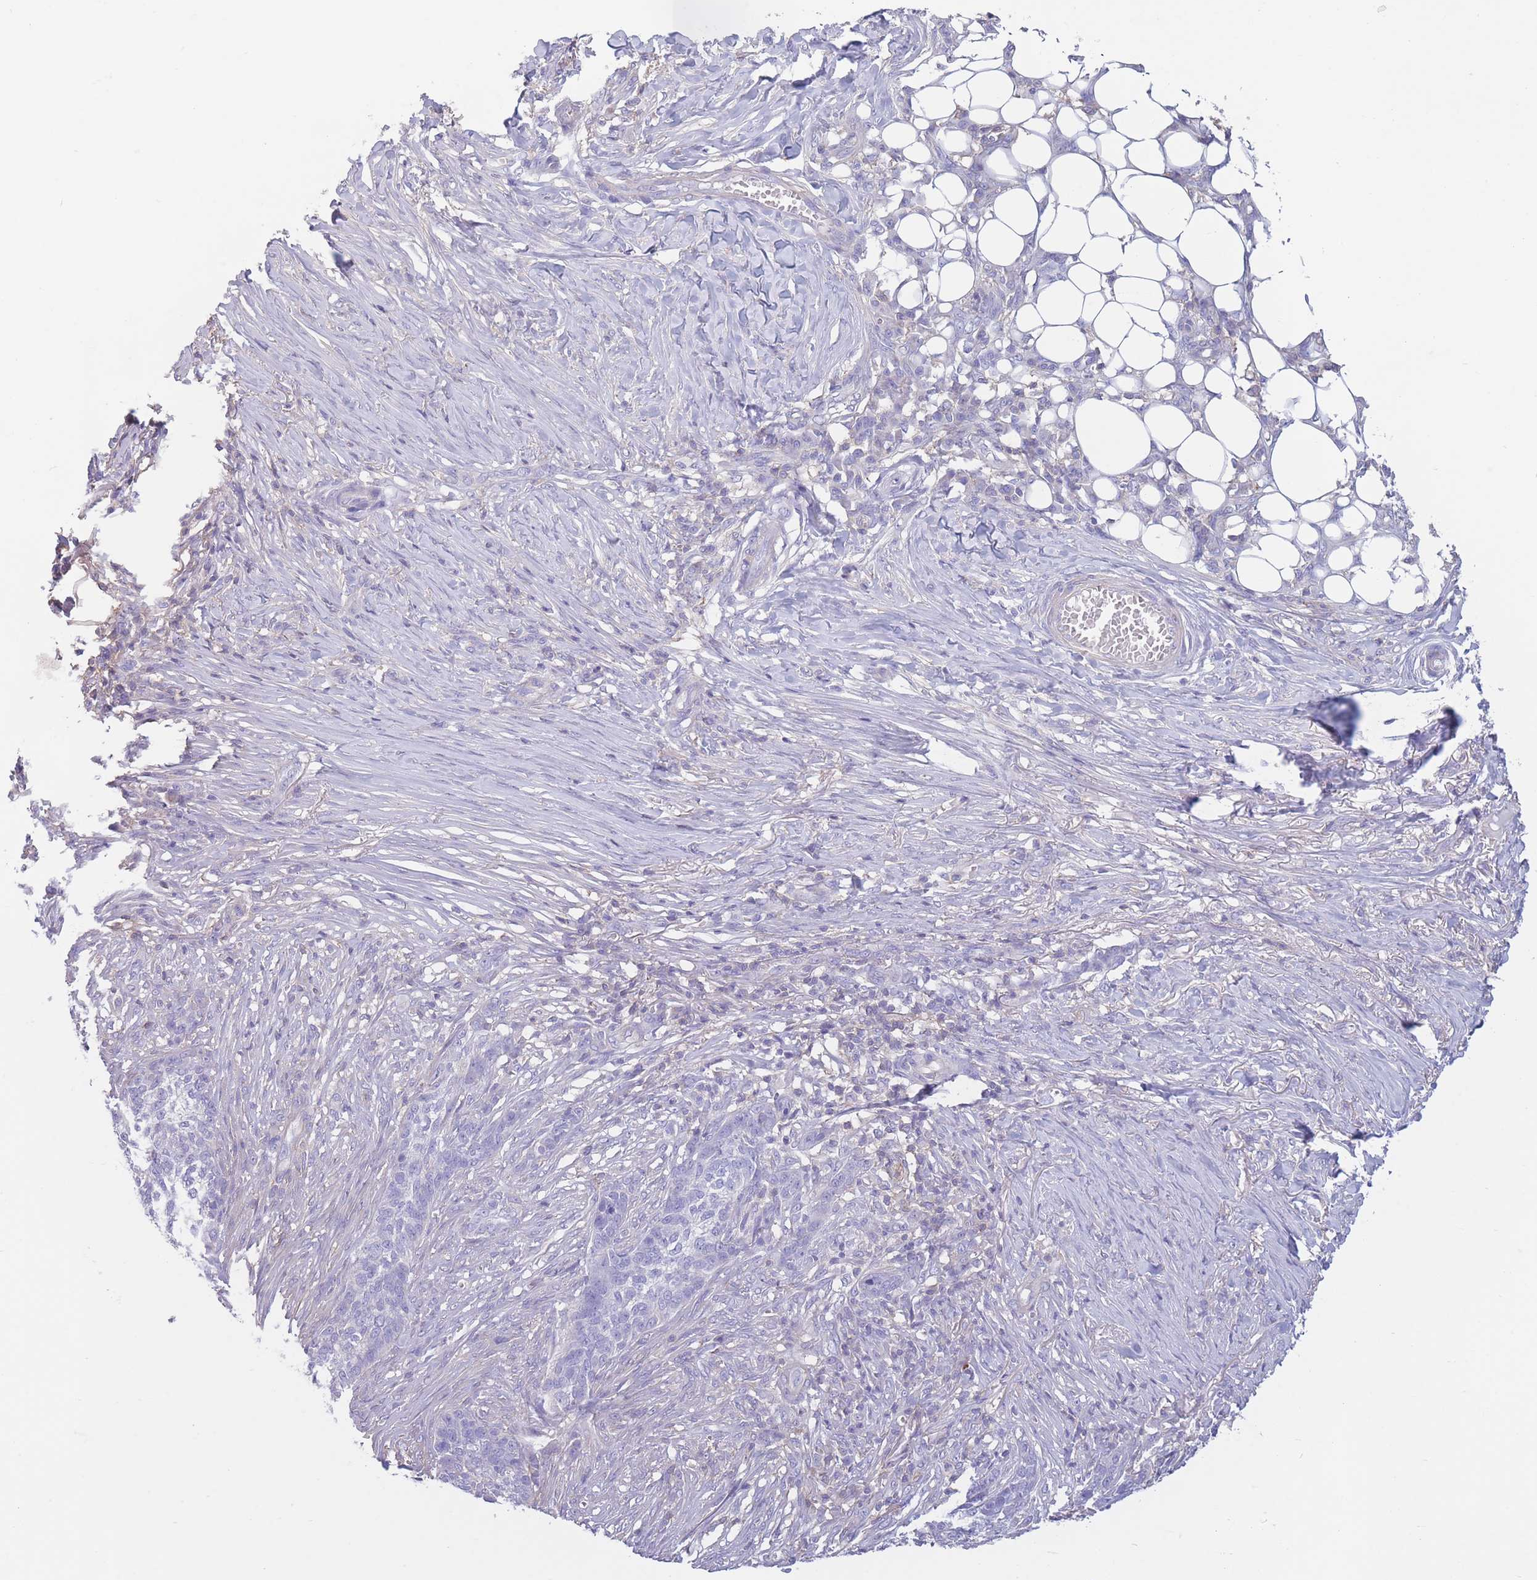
{"staining": {"intensity": "negative", "quantity": "none", "location": "none"}, "tissue": "skin cancer", "cell_type": "Tumor cells", "image_type": "cancer", "snomed": [{"axis": "morphology", "description": "Basal cell carcinoma"}, {"axis": "topography", "description": "Skin"}], "caption": "Immunohistochemical staining of human skin cancer (basal cell carcinoma) demonstrates no significant expression in tumor cells.", "gene": "PDHA1", "patient": {"sex": "male", "age": 85}}